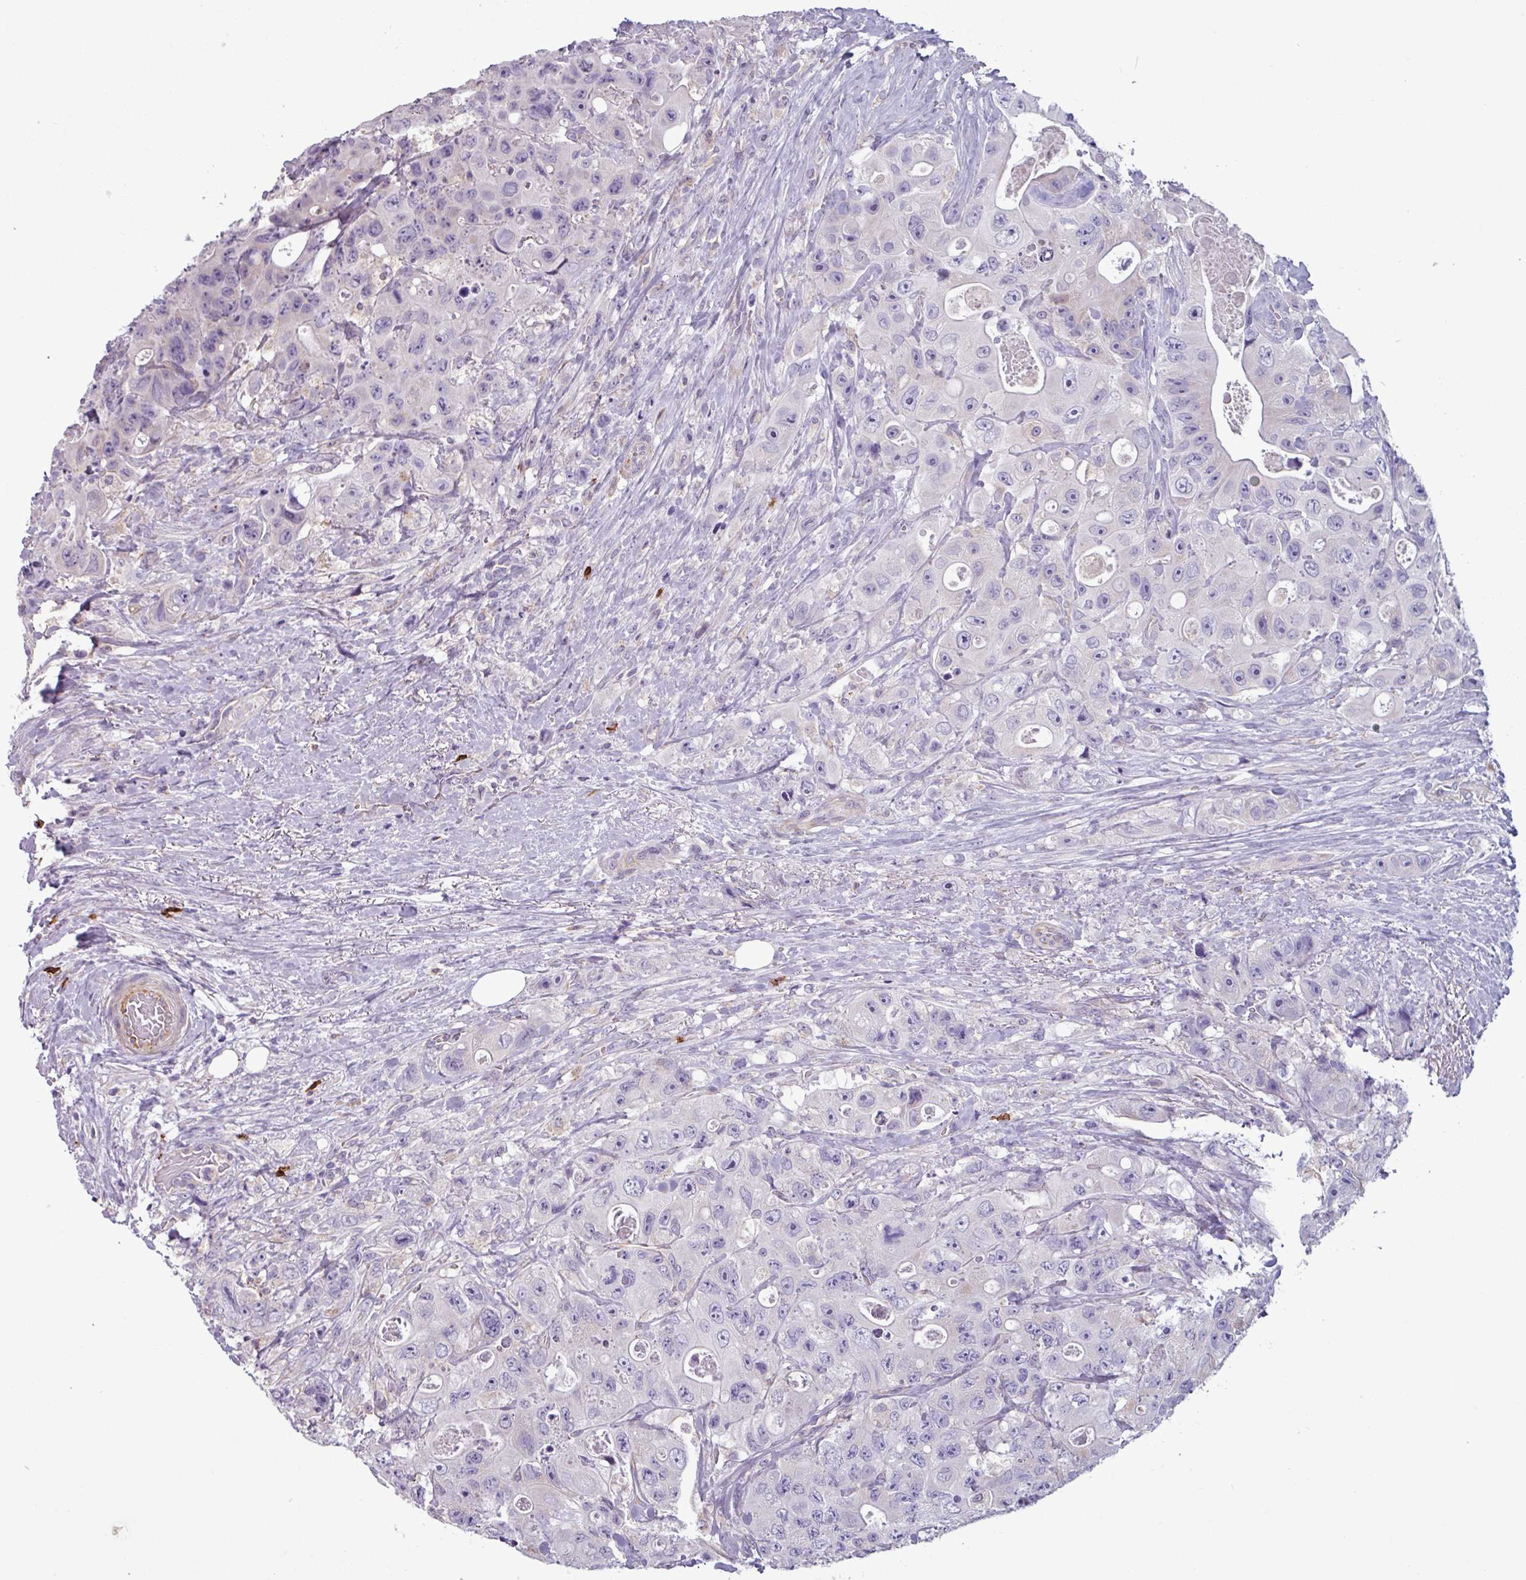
{"staining": {"intensity": "negative", "quantity": "none", "location": "none"}, "tissue": "colorectal cancer", "cell_type": "Tumor cells", "image_type": "cancer", "snomed": [{"axis": "morphology", "description": "Adenocarcinoma, NOS"}, {"axis": "topography", "description": "Colon"}], "caption": "An immunohistochemistry photomicrograph of adenocarcinoma (colorectal) is shown. There is no staining in tumor cells of adenocarcinoma (colorectal).", "gene": "CD8A", "patient": {"sex": "female", "age": 46}}